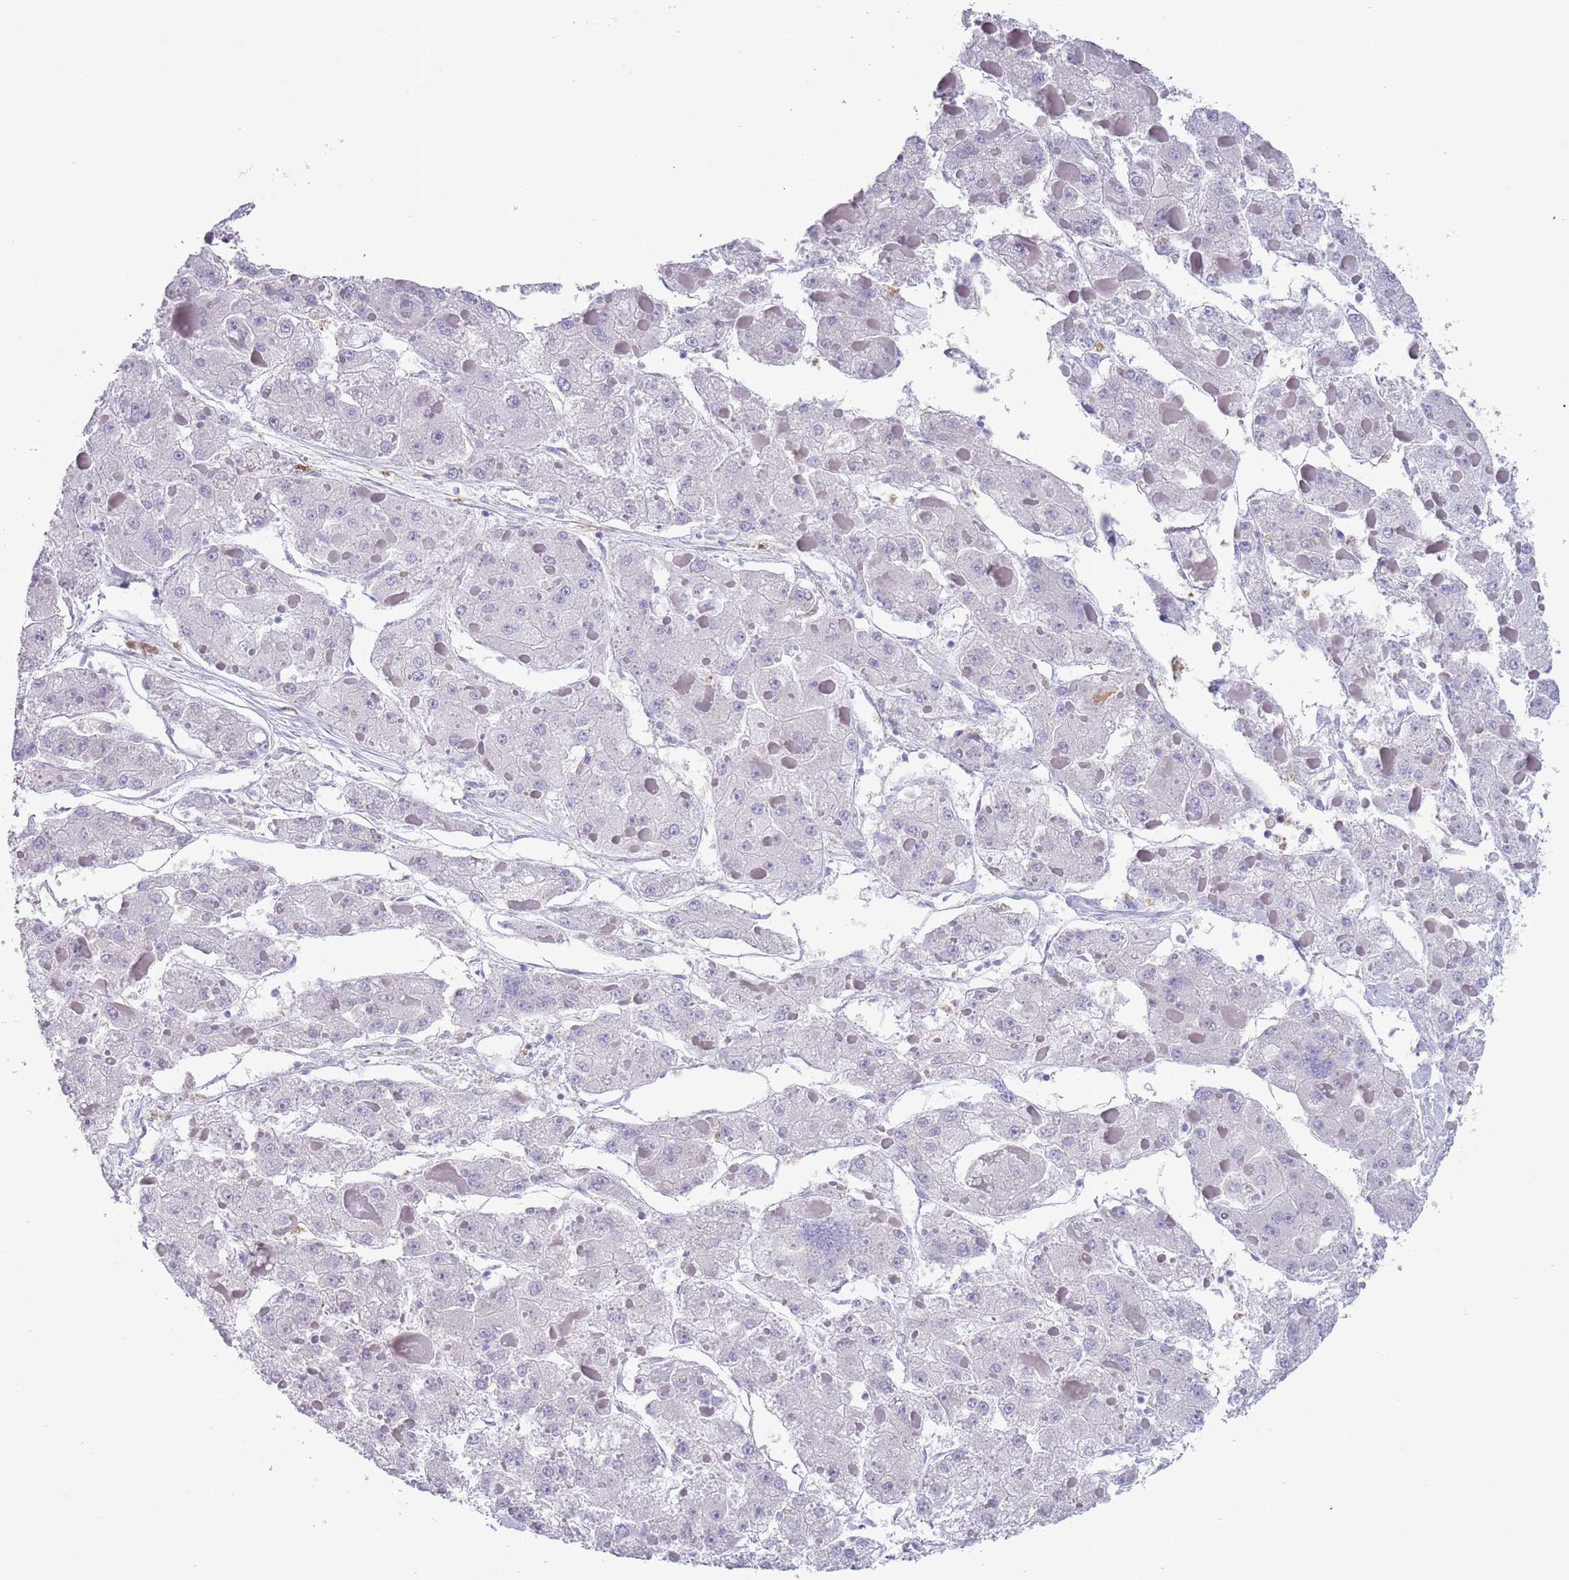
{"staining": {"intensity": "negative", "quantity": "none", "location": "none"}, "tissue": "liver cancer", "cell_type": "Tumor cells", "image_type": "cancer", "snomed": [{"axis": "morphology", "description": "Carcinoma, Hepatocellular, NOS"}, {"axis": "topography", "description": "Liver"}], "caption": "A high-resolution micrograph shows immunohistochemistry (IHC) staining of liver cancer (hepatocellular carcinoma), which demonstrates no significant expression in tumor cells. (Brightfield microscopy of DAB (3,3'-diaminobenzidine) immunohistochemistry at high magnification).", "gene": "ZFP2", "patient": {"sex": "female", "age": 73}}